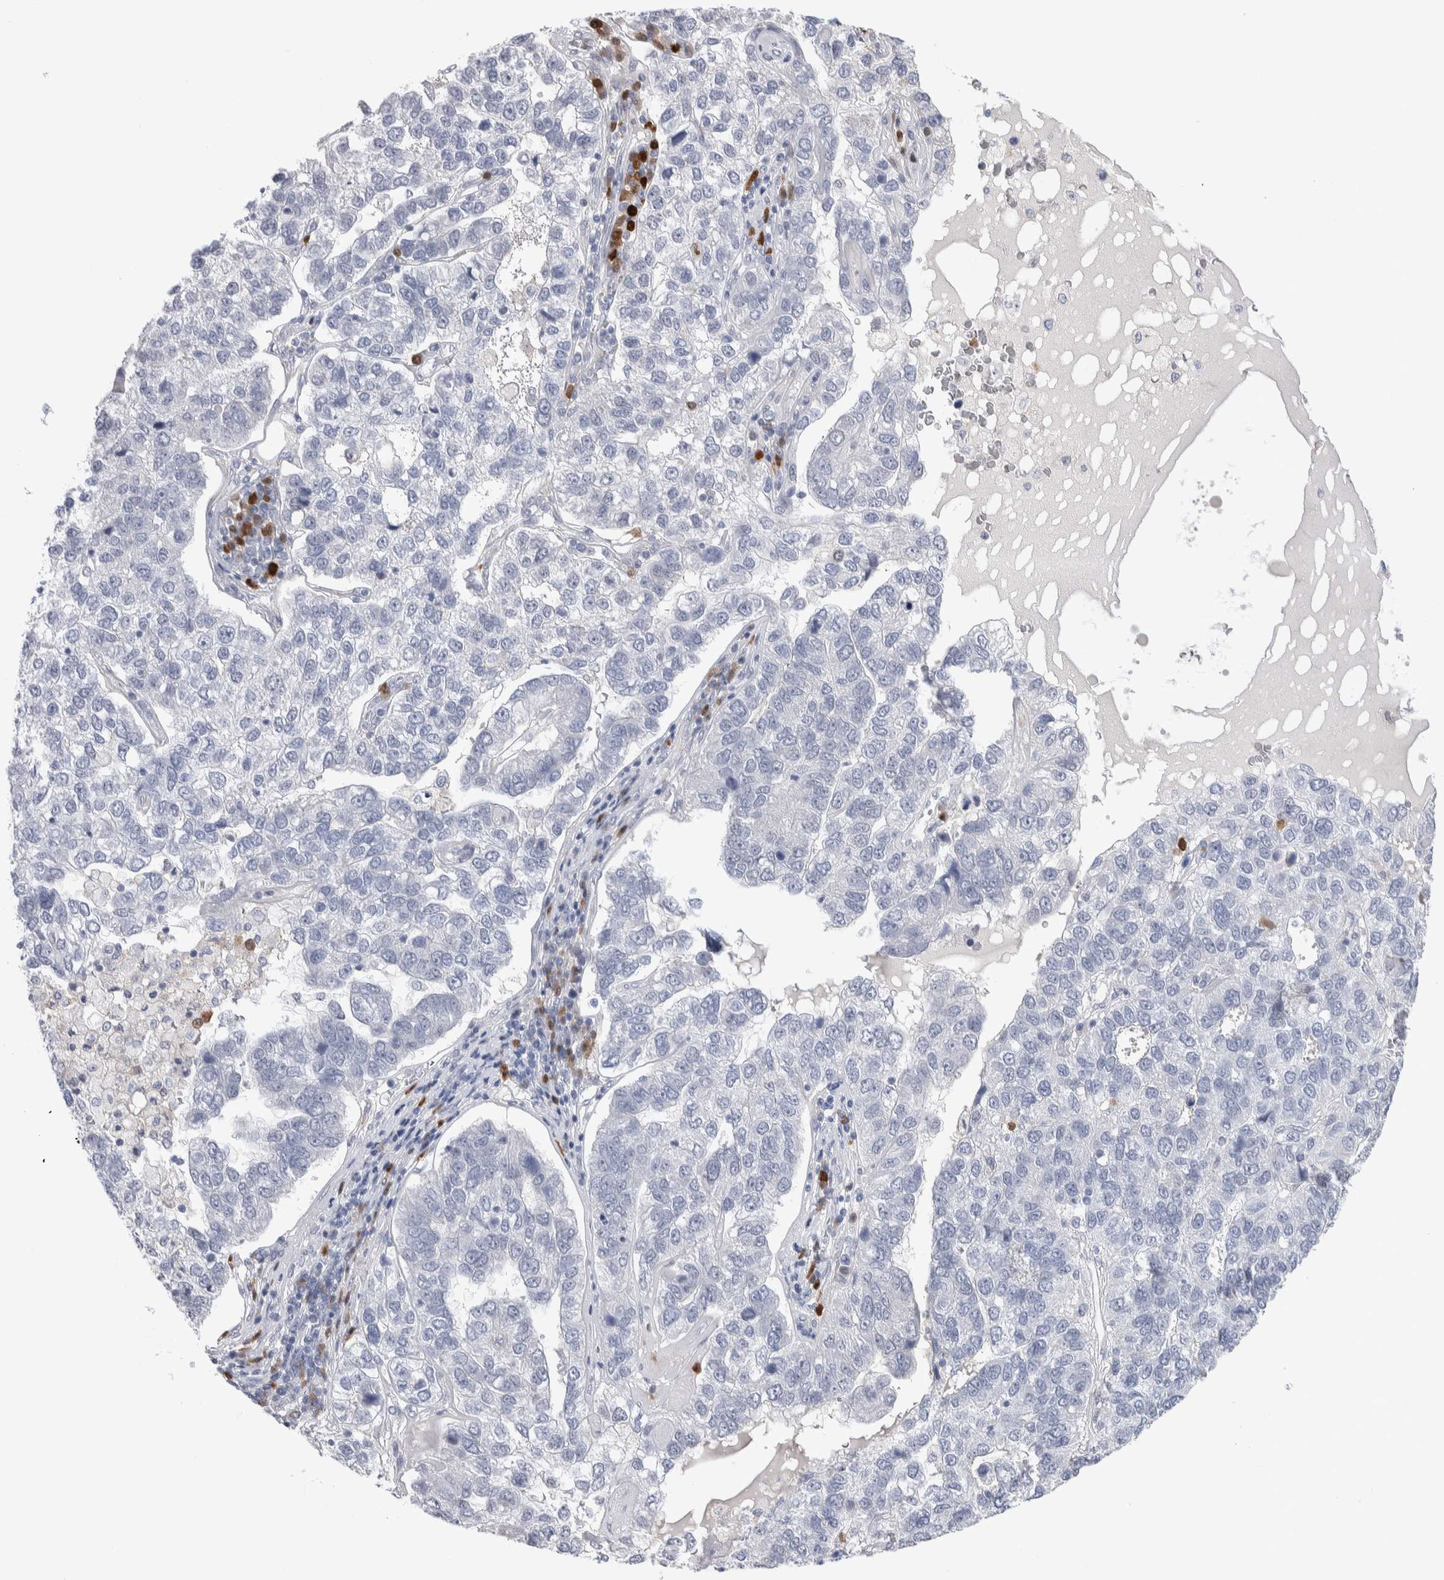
{"staining": {"intensity": "negative", "quantity": "none", "location": "none"}, "tissue": "pancreatic cancer", "cell_type": "Tumor cells", "image_type": "cancer", "snomed": [{"axis": "morphology", "description": "Adenocarcinoma, NOS"}, {"axis": "topography", "description": "Pancreas"}], "caption": "Tumor cells show no significant protein staining in pancreatic adenocarcinoma.", "gene": "LURAP1L", "patient": {"sex": "female", "age": 61}}